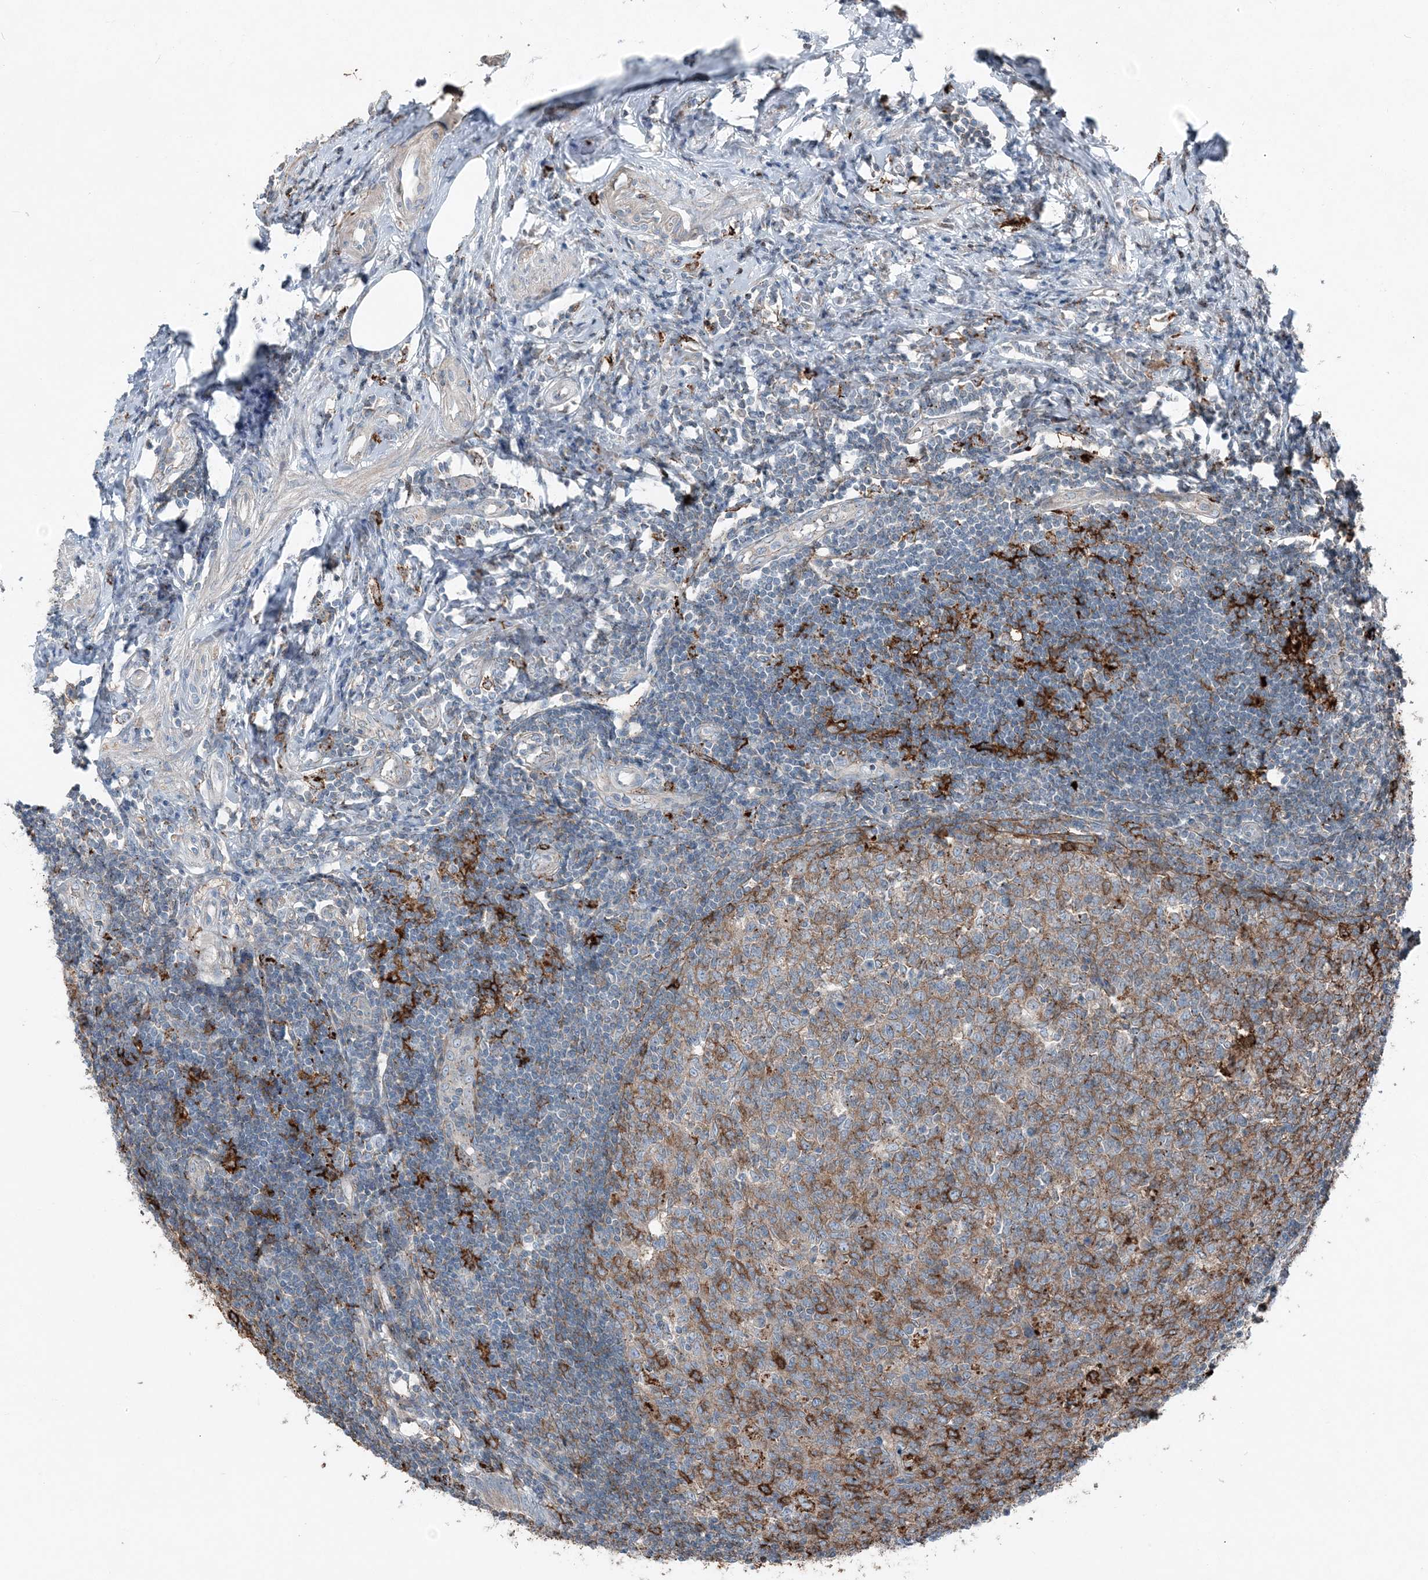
{"staining": {"intensity": "strong", "quantity": "<25%", "location": "cytoplasmic/membranous"}, "tissue": "appendix", "cell_type": "Glandular cells", "image_type": "normal", "snomed": [{"axis": "morphology", "description": "Normal tissue, NOS"}, {"axis": "topography", "description": "Appendix"}], "caption": "Immunohistochemical staining of benign appendix exhibits <25% levels of strong cytoplasmic/membranous protein positivity in approximately <25% of glandular cells.", "gene": "KY", "patient": {"sex": "female", "age": 54}}